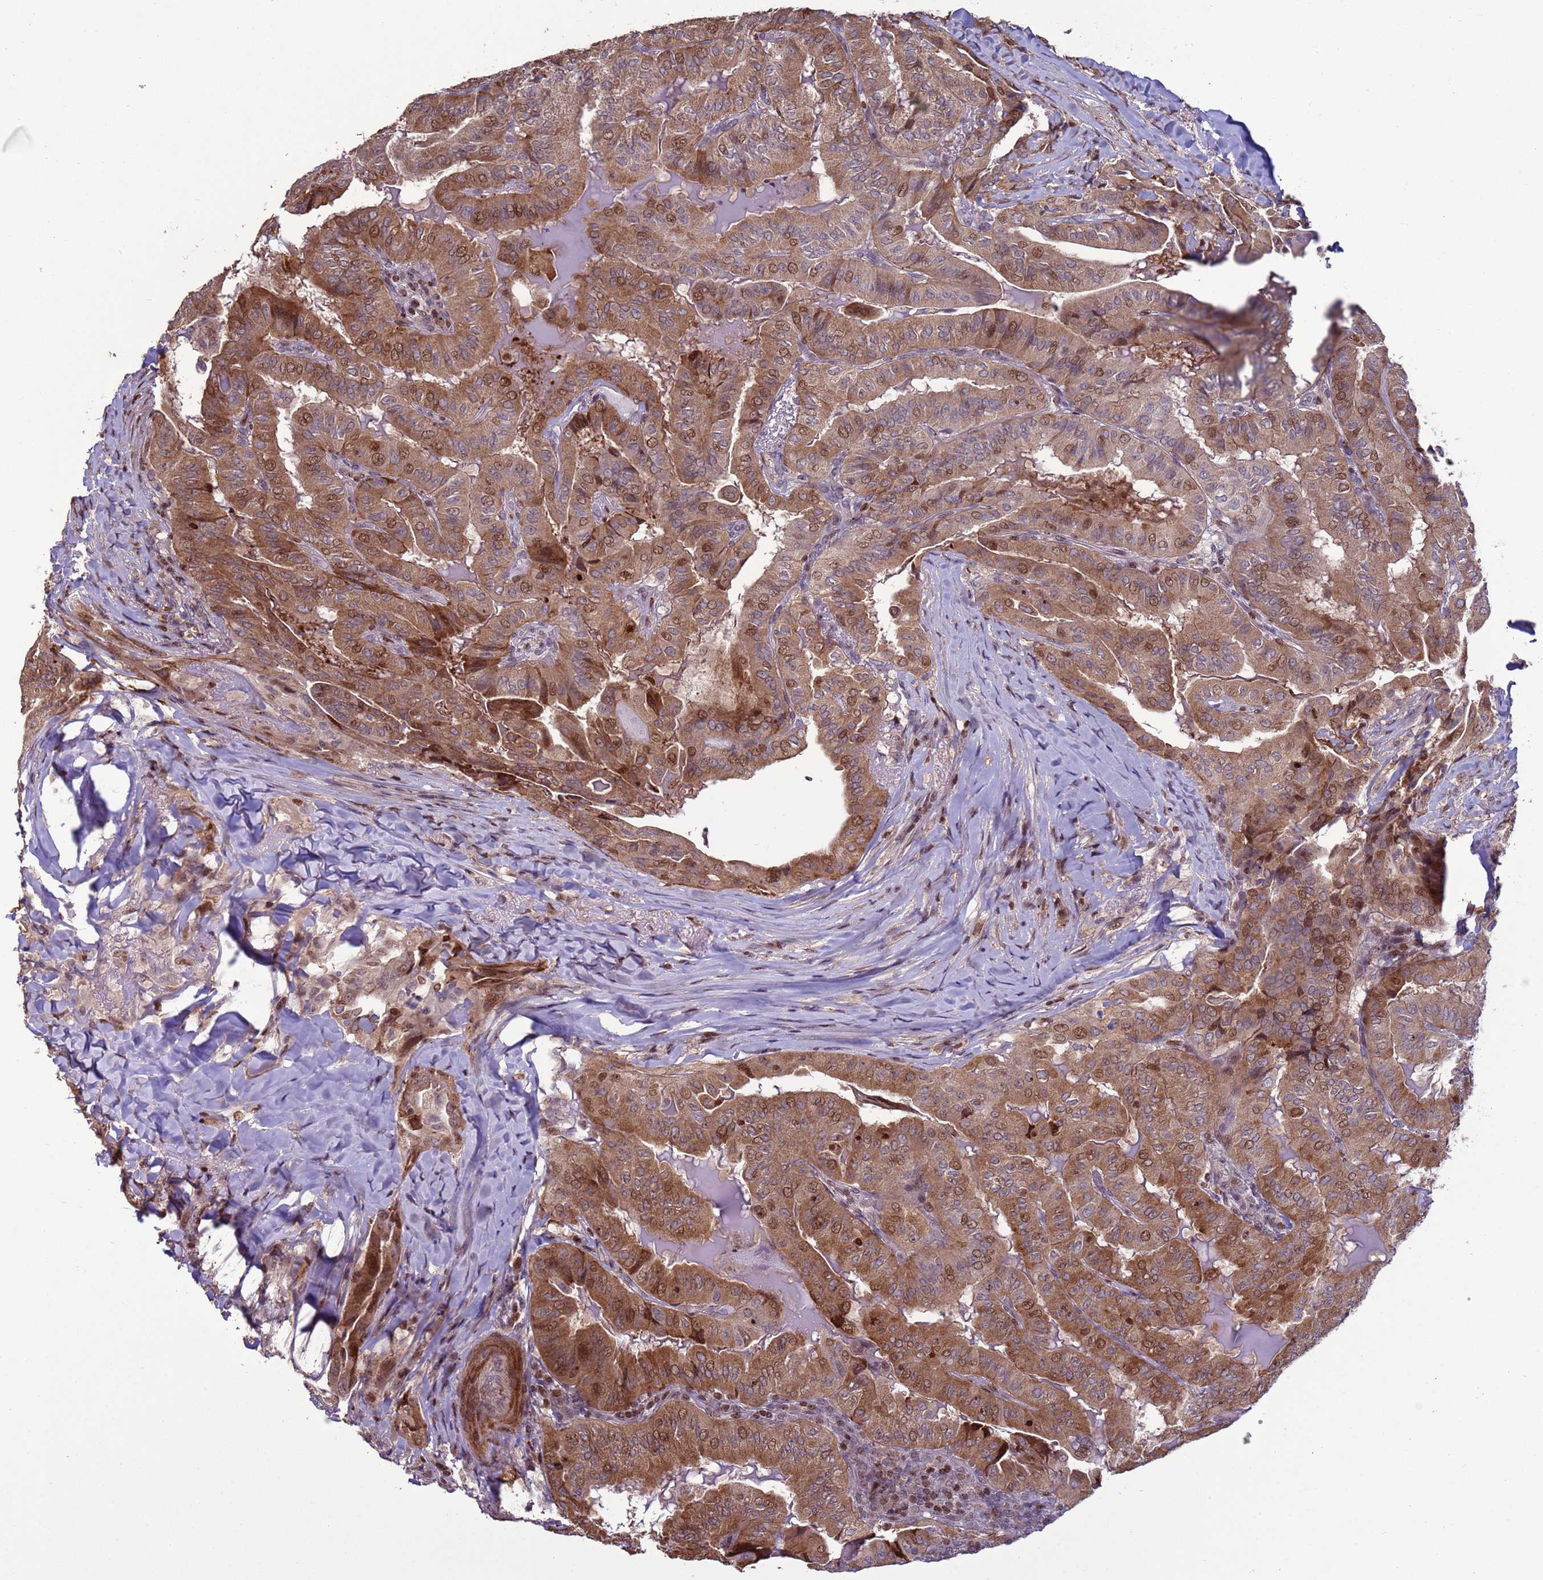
{"staining": {"intensity": "moderate", "quantity": ">75%", "location": "cytoplasmic/membranous,nuclear"}, "tissue": "thyroid cancer", "cell_type": "Tumor cells", "image_type": "cancer", "snomed": [{"axis": "morphology", "description": "Papillary adenocarcinoma, NOS"}, {"axis": "topography", "description": "Thyroid gland"}], "caption": "Human thyroid cancer (papillary adenocarcinoma) stained with a brown dye demonstrates moderate cytoplasmic/membranous and nuclear positive positivity in approximately >75% of tumor cells.", "gene": "HGH1", "patient": {"sex": "female", "age": 68}}